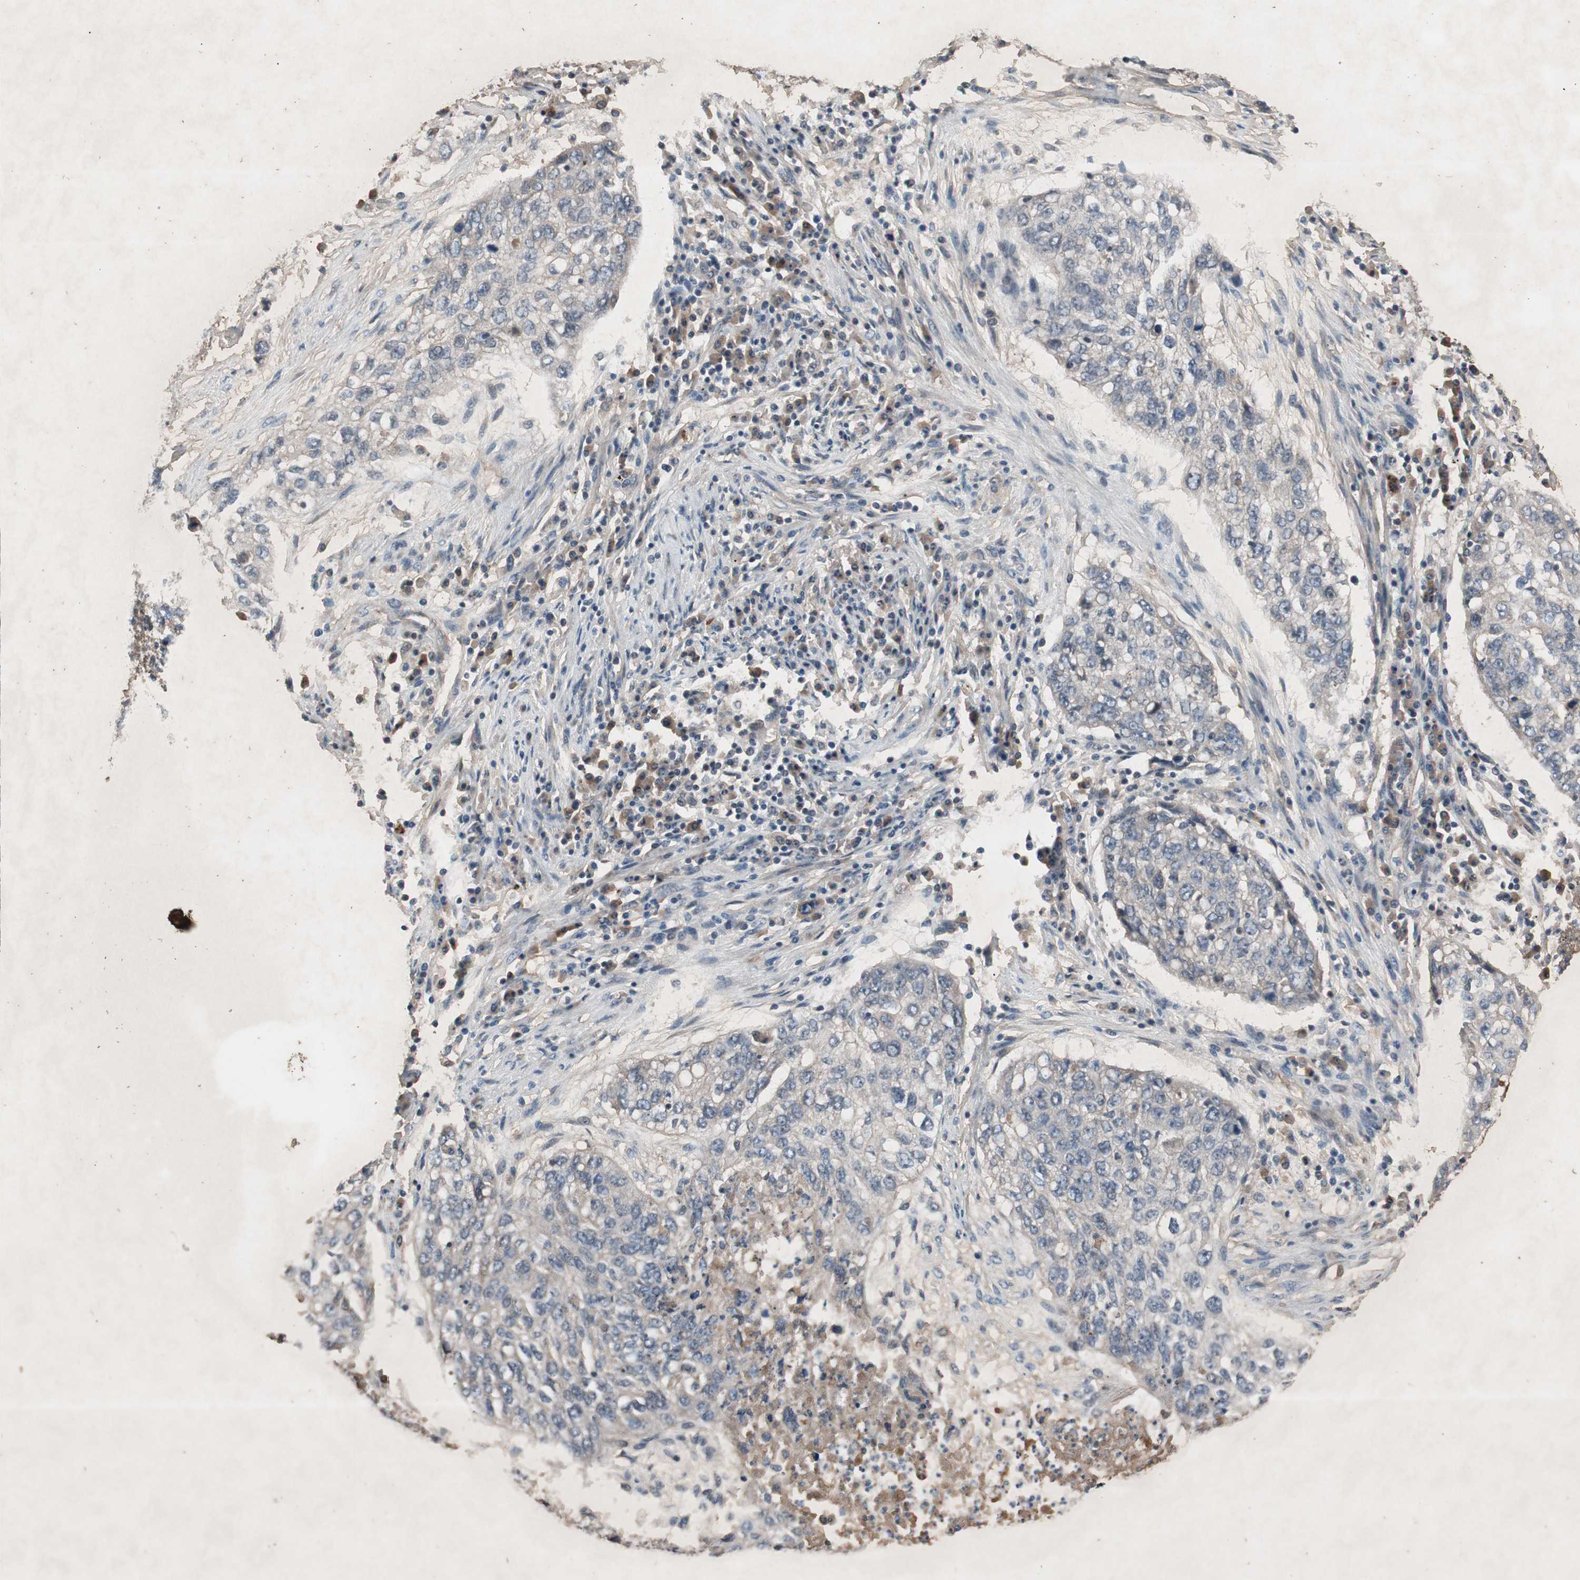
{"staining": {"intensity": "weak", "quantity": ">75%", "location": "cytoplasmic/membranous"}, "tissue": "lung cancer", "cell_type": "Tumor cells", "image_type": "cancer", "snomed": [{"axis": "morphology", "description": "Squamous cell carcinoma, NOS"}, {"axis": "topography", "description": "Lung"}], "caption": "Immunohistochemical staining of human squamous cell carcinoma (lung) reveals low levels of weak cytoplasmic/membranous protein expression in about >75% of tumor cells.", "gene": "NSF", "patient": {"sex": "female", "age": 63}}